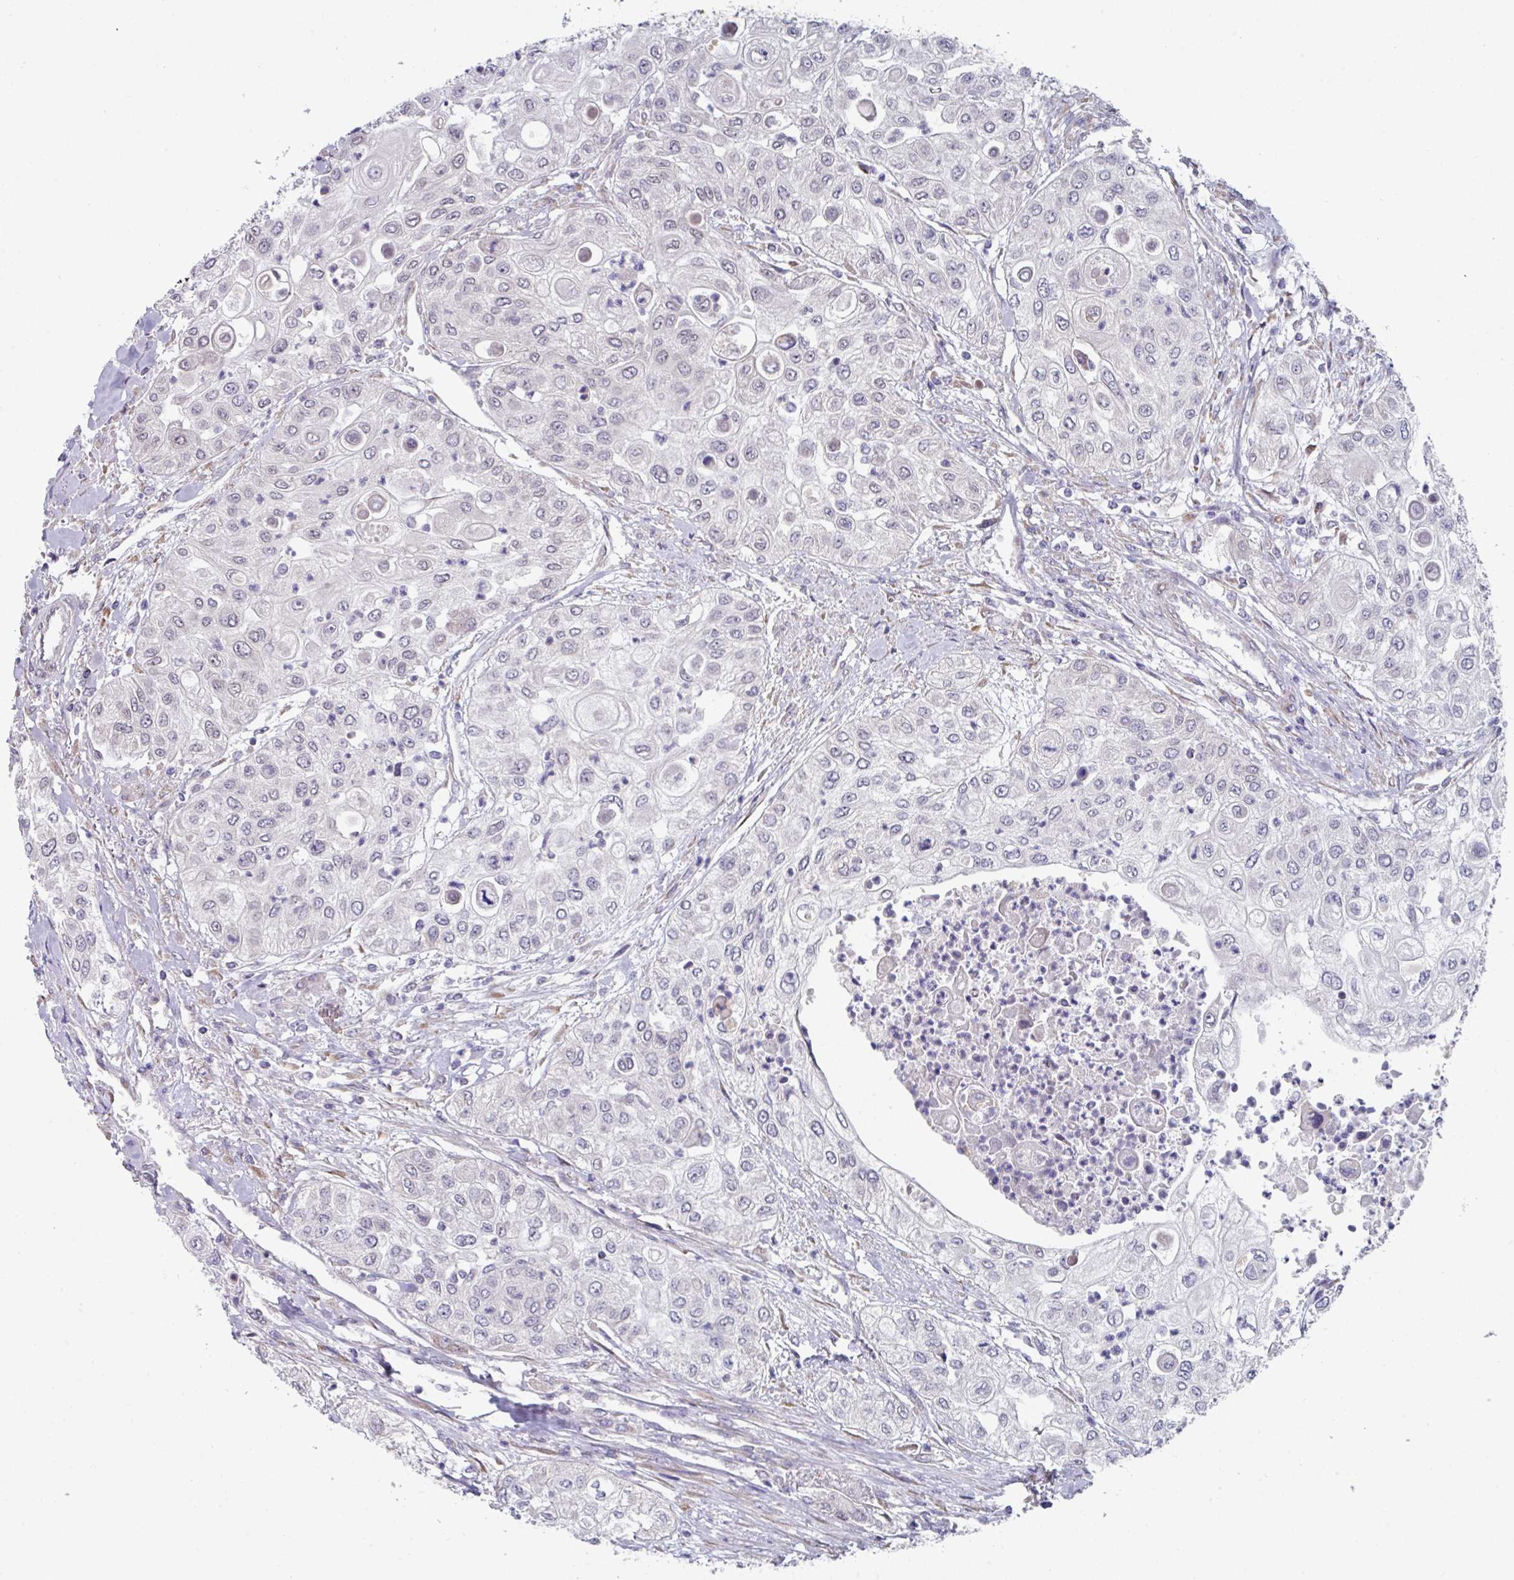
{"staining": {"intensity": "negative", "quantity": "none", "location": "none"}, "tissue": "urothelial cancer", "cell_type": "Tumor cells", "image_type": "cancer", "snomed": [{"axis": "morphology", "description": "Urothelial carcinoma, High grade"}, {"axis": "topography", "description": "Urinary bladder"}], "caption": "High-grade urothelial carcinoma was stained to show a protein in brown. There is no significant staining in tumor cells.", "gene": "TMED5", "patient": {"sex": "female", "age": 79}}